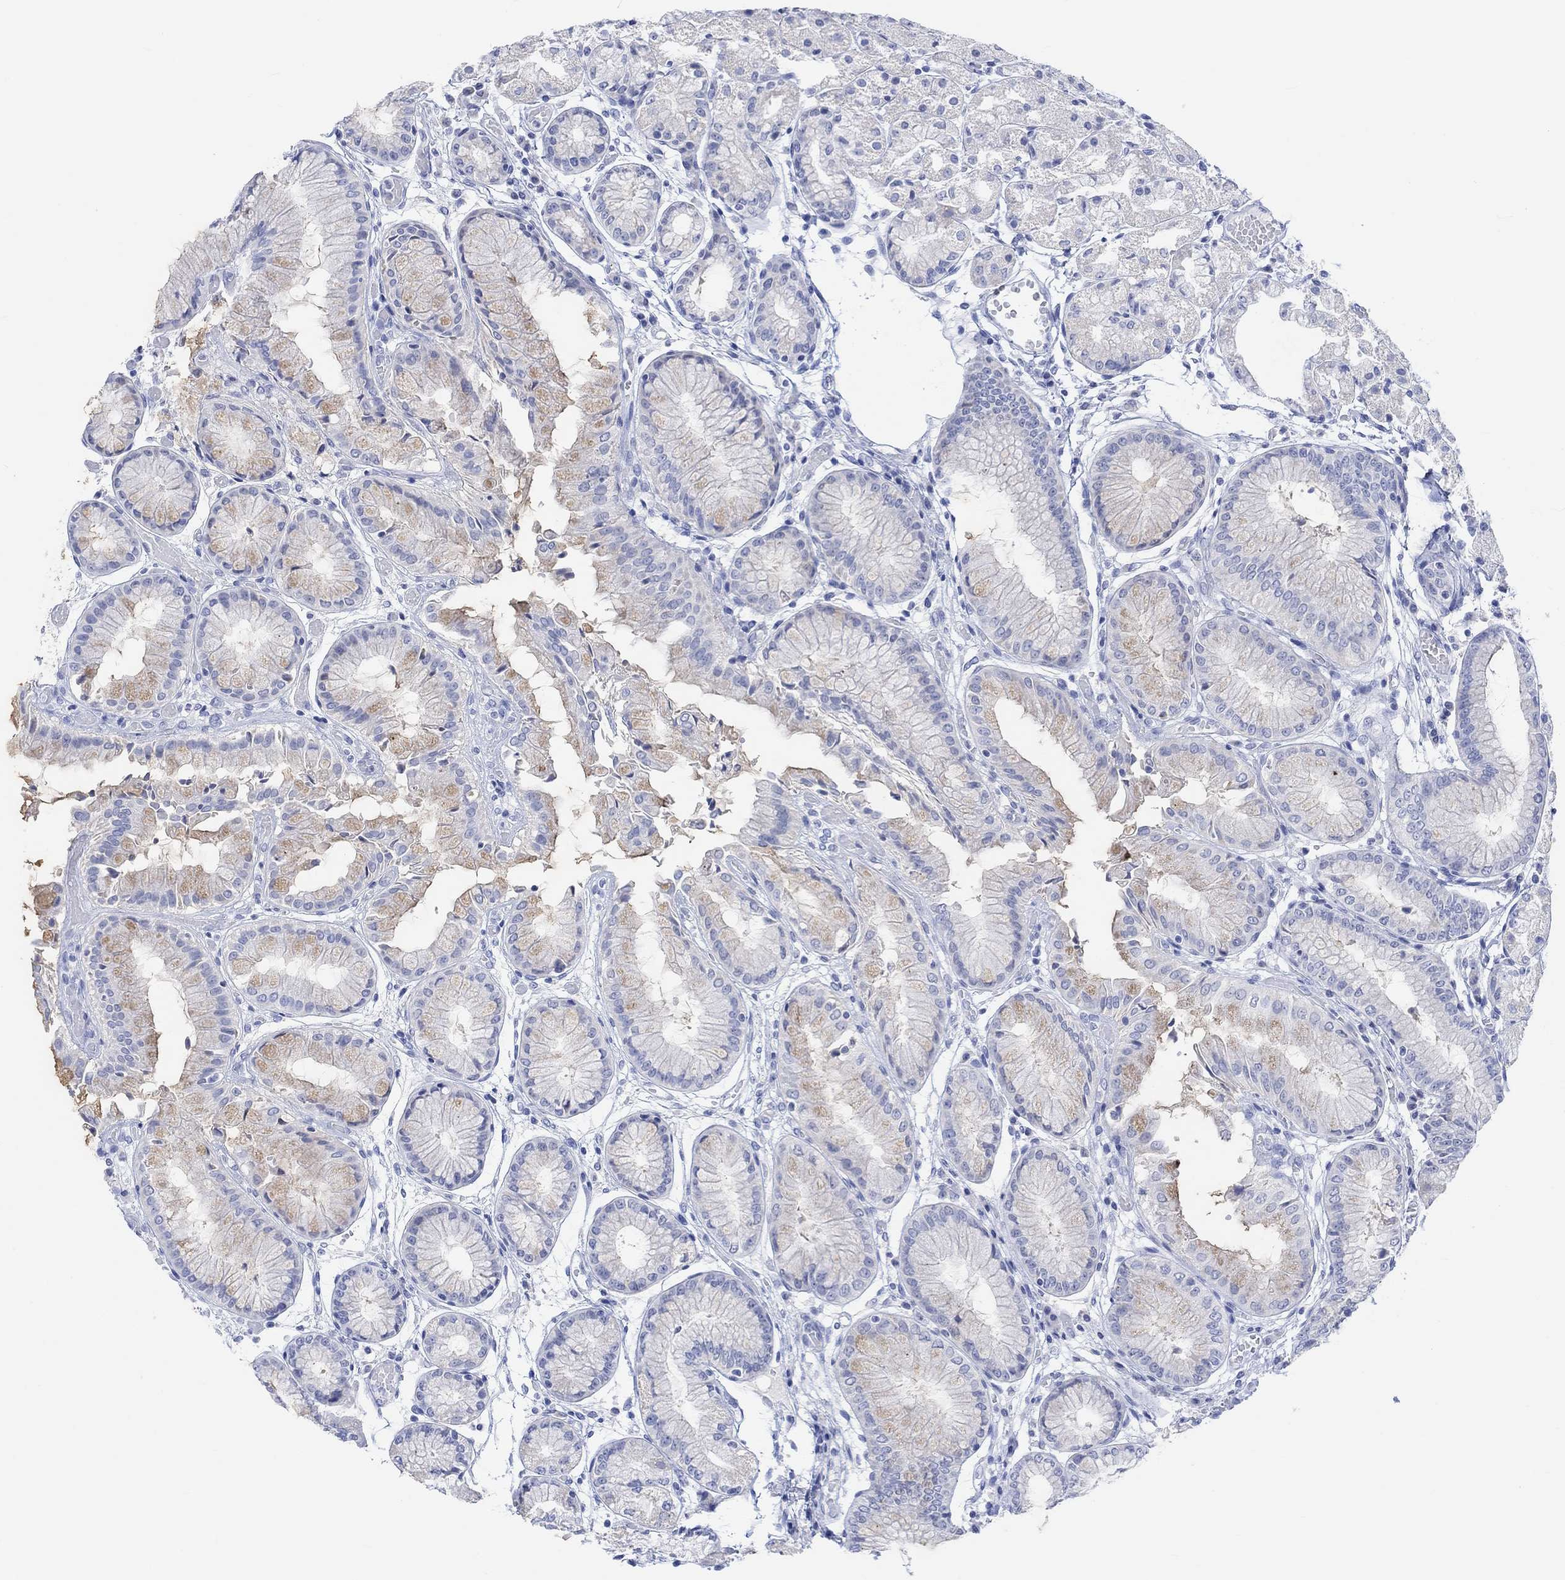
{"staining": {"intensity": "weak", "quantity": "<25%", "location": "cytoplasmic/membranous"}, "tissue": "stomach", "cell_type": "Glandular cells", "image_type": "normal", "snomed": [{"axis": "morphology", "description": "Normal tissue, NOS"}, {"axis": "topography", "description": "Stomach, upper"}], "caption": "DAB immunohistochemical staining of unremarkable human stomach reveals no significant positivity in glandular cells.", "gene": "CALCA", "patient": {"sex": "male", "age": 72}}